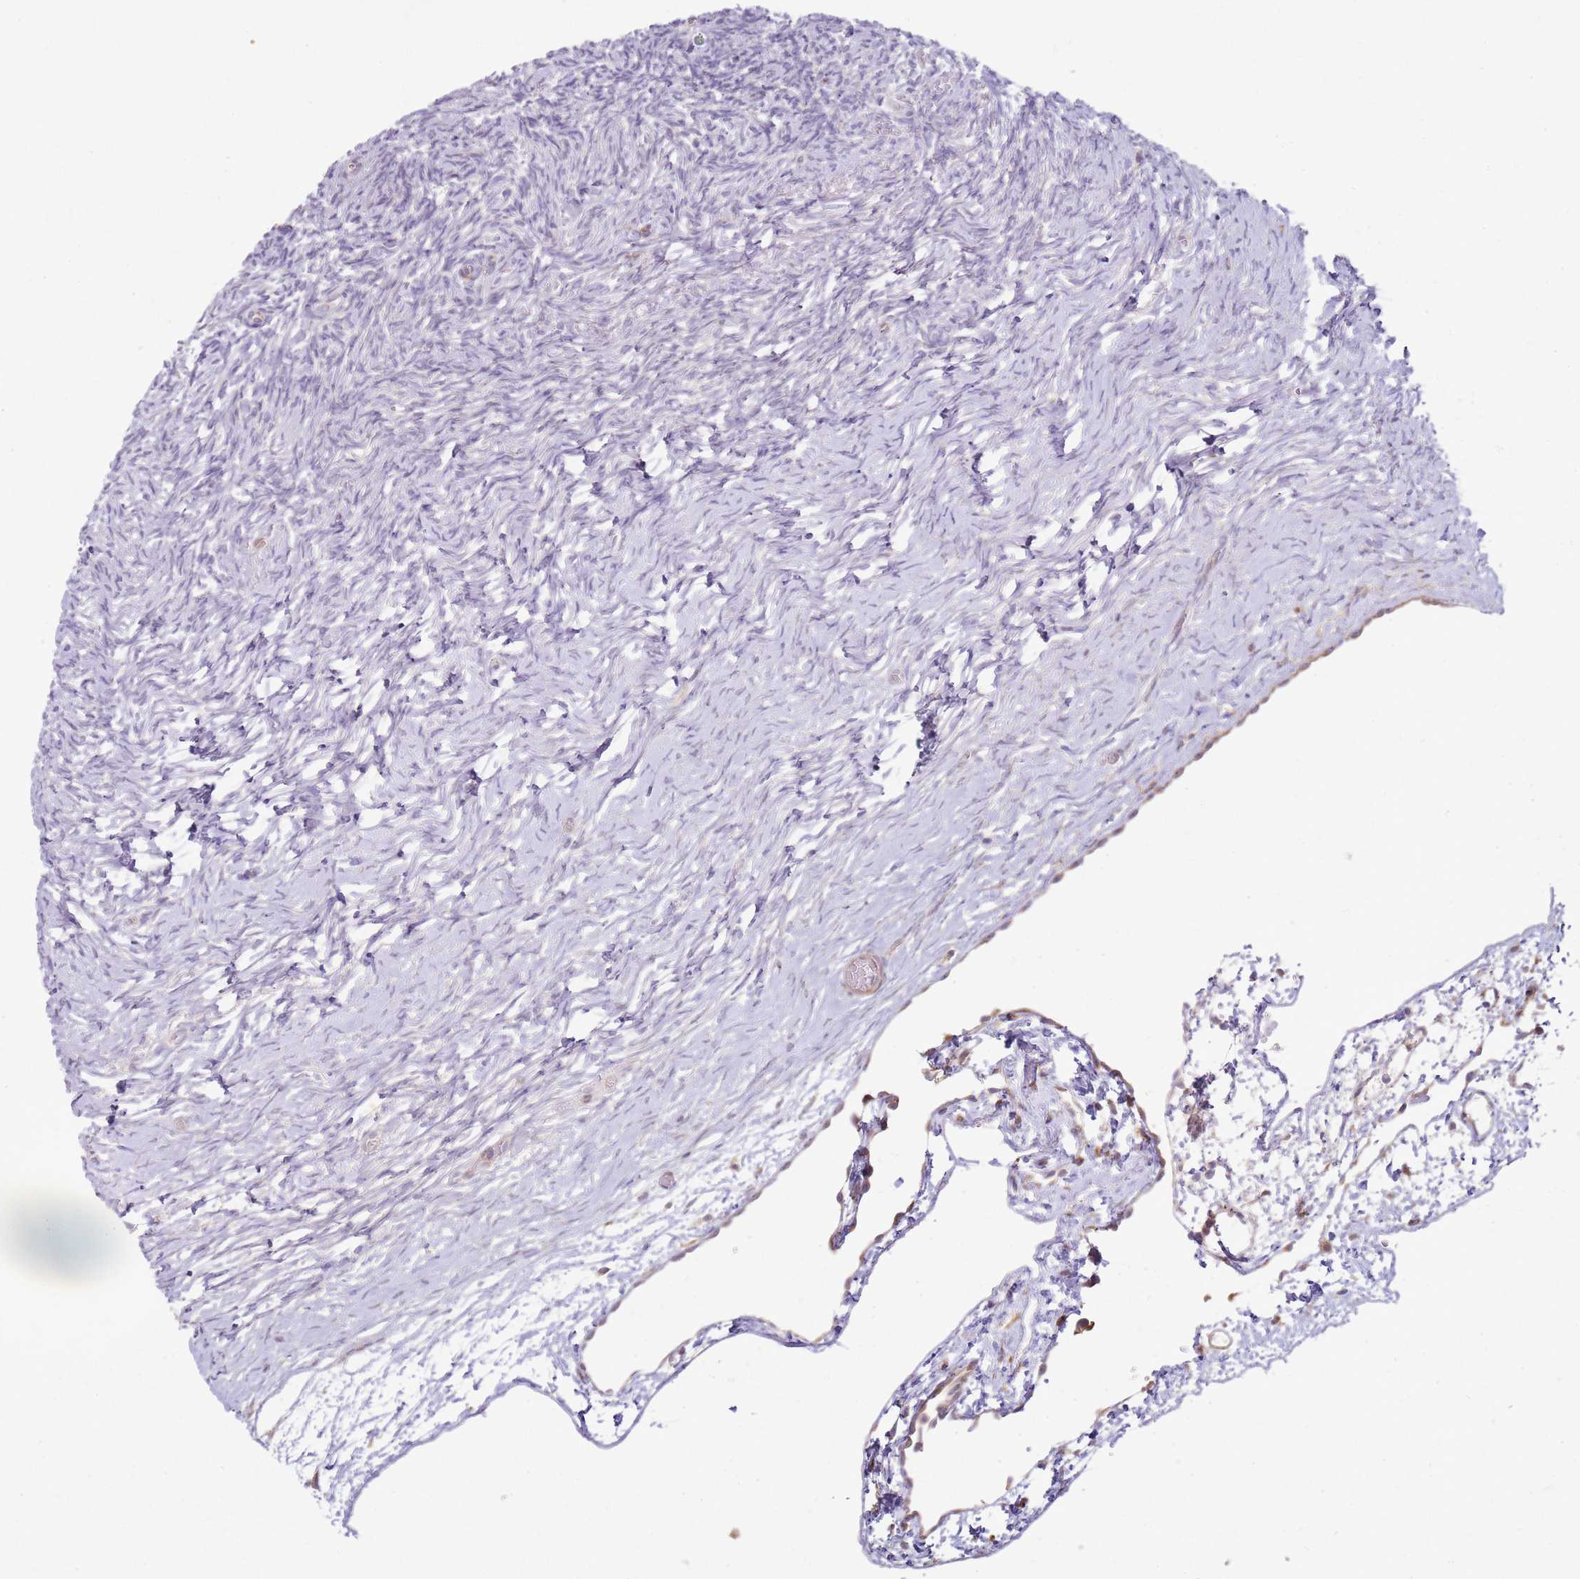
{"staining": {"intensity": "negative", "quantity": "none", "location": "none"}, "tissue": "ovary", "cell_type": "Follicle cells", "image_type": "normal", "snomed": [{"axis": "morphology", "description": "Normal tissue, NOS"}, {"axis": "topography", "description": "Ovary"}], "caption": "Follicle cells are negative for brown protein staining in normal ovary.", "gene": "GRAP", "patient": {"sex": "female", "age": 39}}